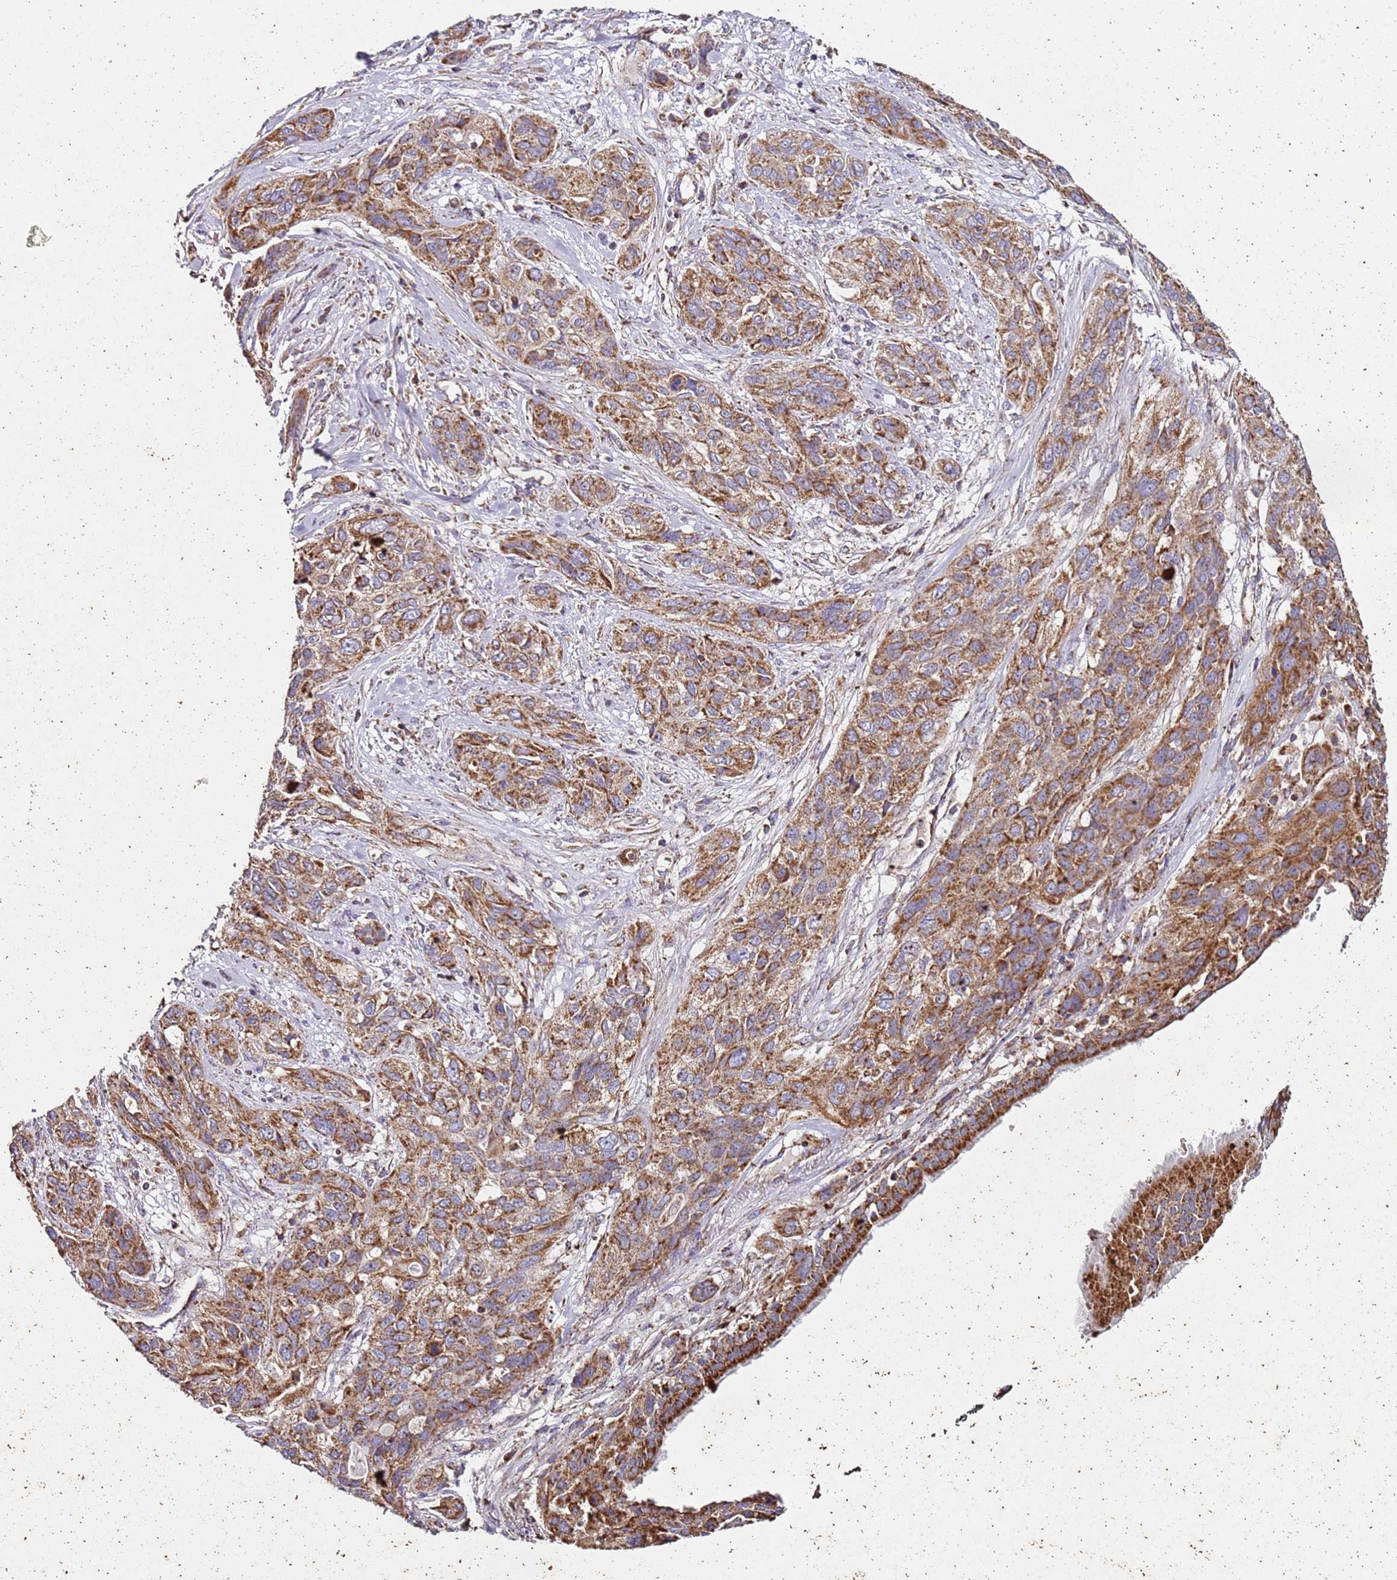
{"staining": {"intensity": "moderate", "quantity": ">75%", "location": "cytoplasmic/membranous"}, "tissue": "lung cancer", "cell_type": "Tumor cells", "image_type": "cancer", "snomed": [{"axis": "morphology", "description": "Squamous cell carcinoma, NOS"}, {"axis": "topography", "description": "Lung"}], "caption": "The immunohistochemical stain highlights moderate cytoplasmic/membranous positivity in tumor cells of lung cancer (squamous cell carcinoma) tissue.", "gene": "RMND5A", "patient": {"sex": "female", "age": 70}}